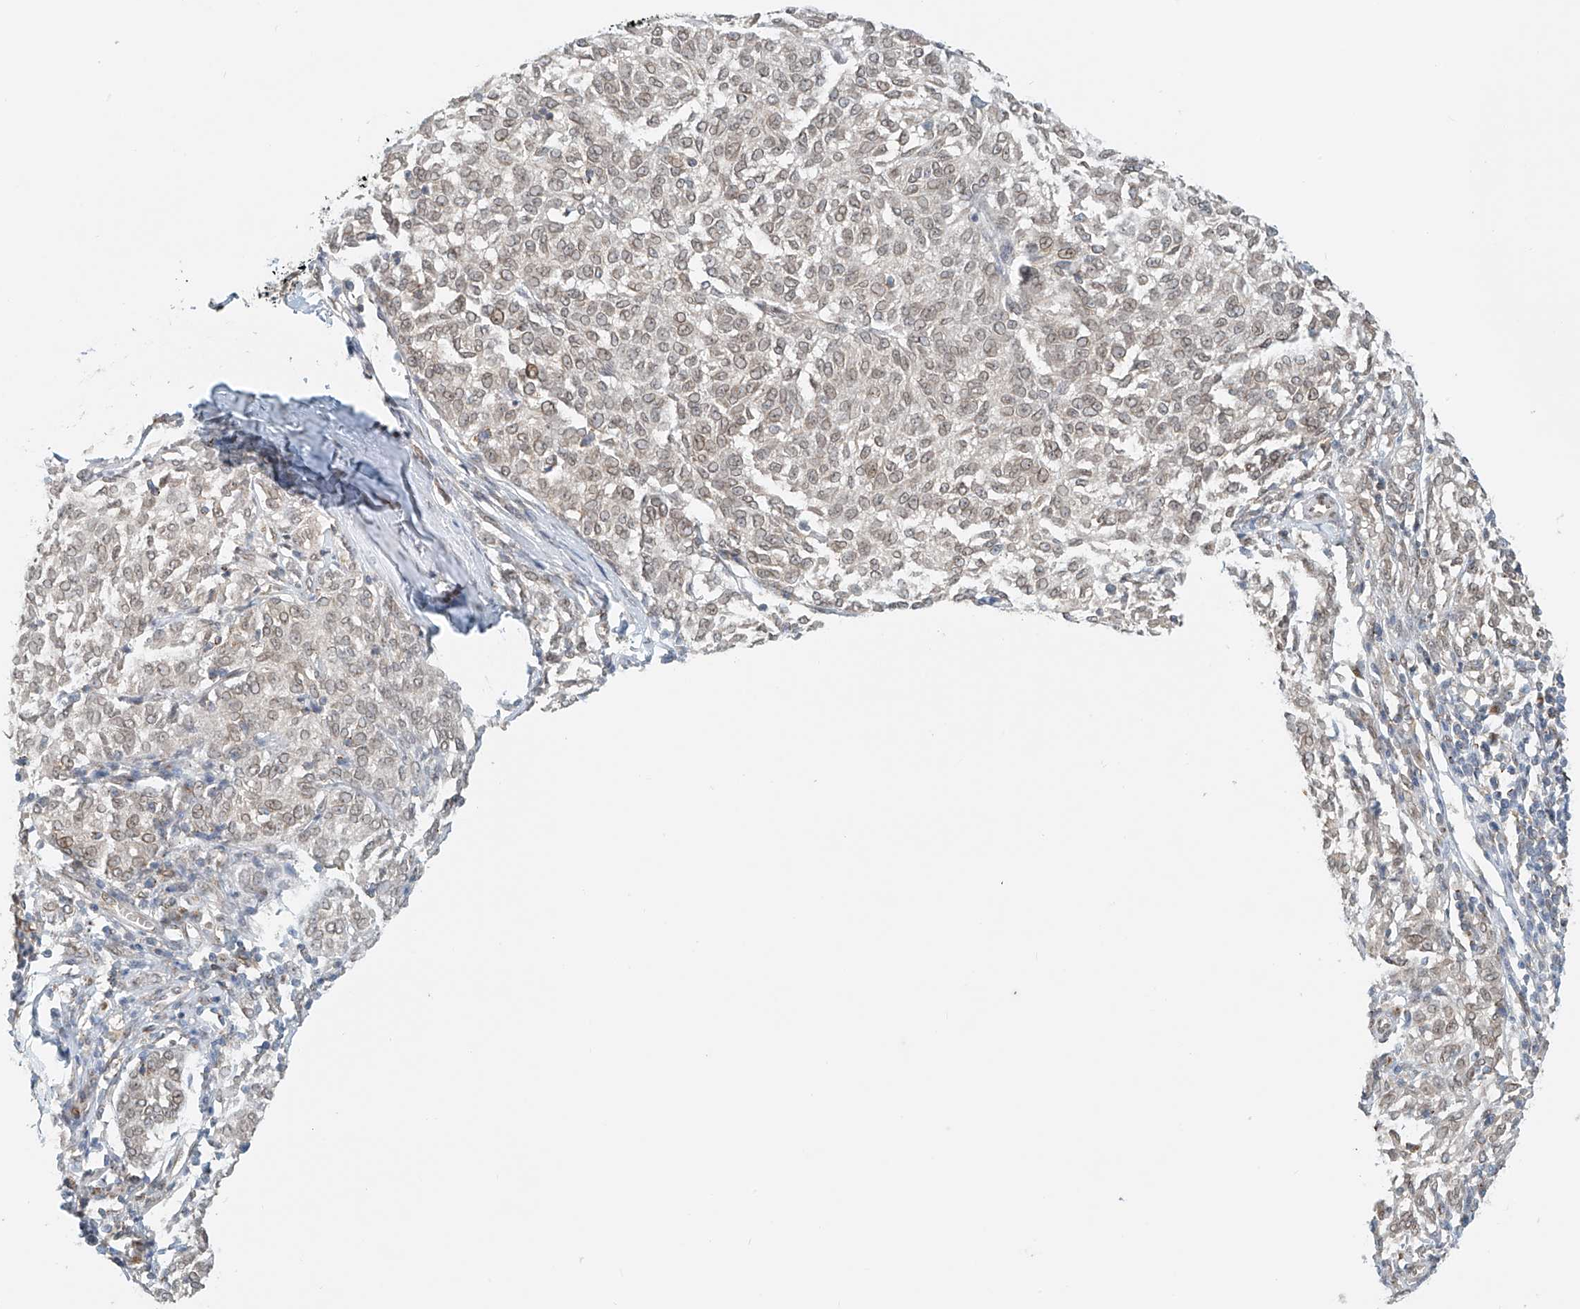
{"staining": {"intensity": "weak", "quantity": "<25%", "location": "nuclear"}, "tissue": "melanoma", "cell_type": "Tumor cells", "image_type": "cancer", "snomed": [{"axis": "morphology", "description": "Malignant melanoma, NOS"}, {"axis": "topography", "description": "Skin"}], "caption": "The image displays no significant staining in tumor cells of melanoma.", "gene": "STARD9", "patient": {"sex": "female", "age": 72}}